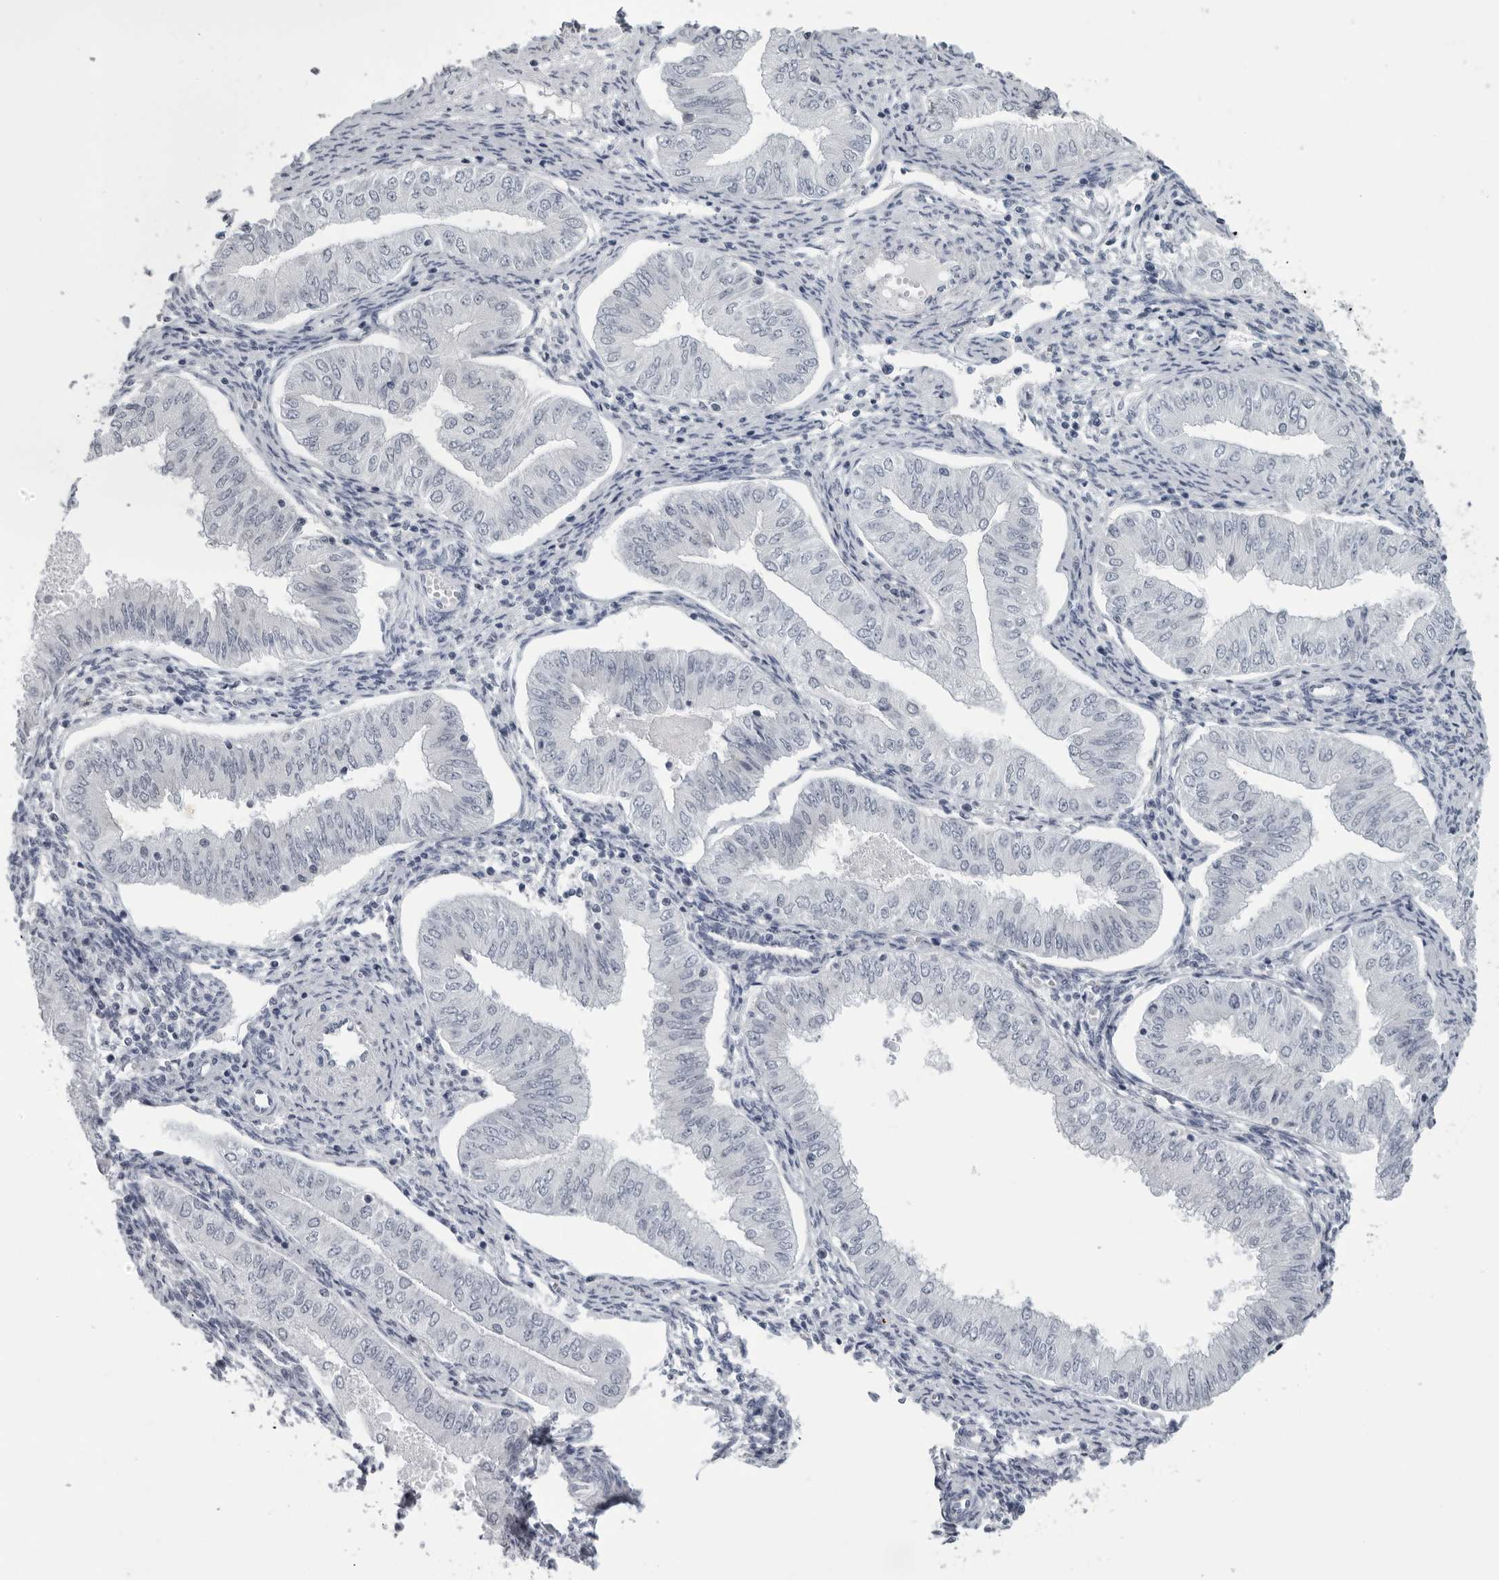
{"staining": {"intensity": "negative", "quantity": "none", "location": "none"}, "tissue": "endometrial cancer", "cell_type": "Tumor cells", "image_type": "cancer", "snomed": [{"axis": "morphology", "description": "Normal tissue, NOS"}, {"axis": "morphology", "description": "Adenocarcinoma, NOS"}, {"axis": "topography", "description": "Endometrium"}], "caption": "Immunohistochemical staining of endometrial cancer reveals no significant staining in tumor cells.", "gene": "OPLAH", "patient": {"sex": "female", "age": 53}}